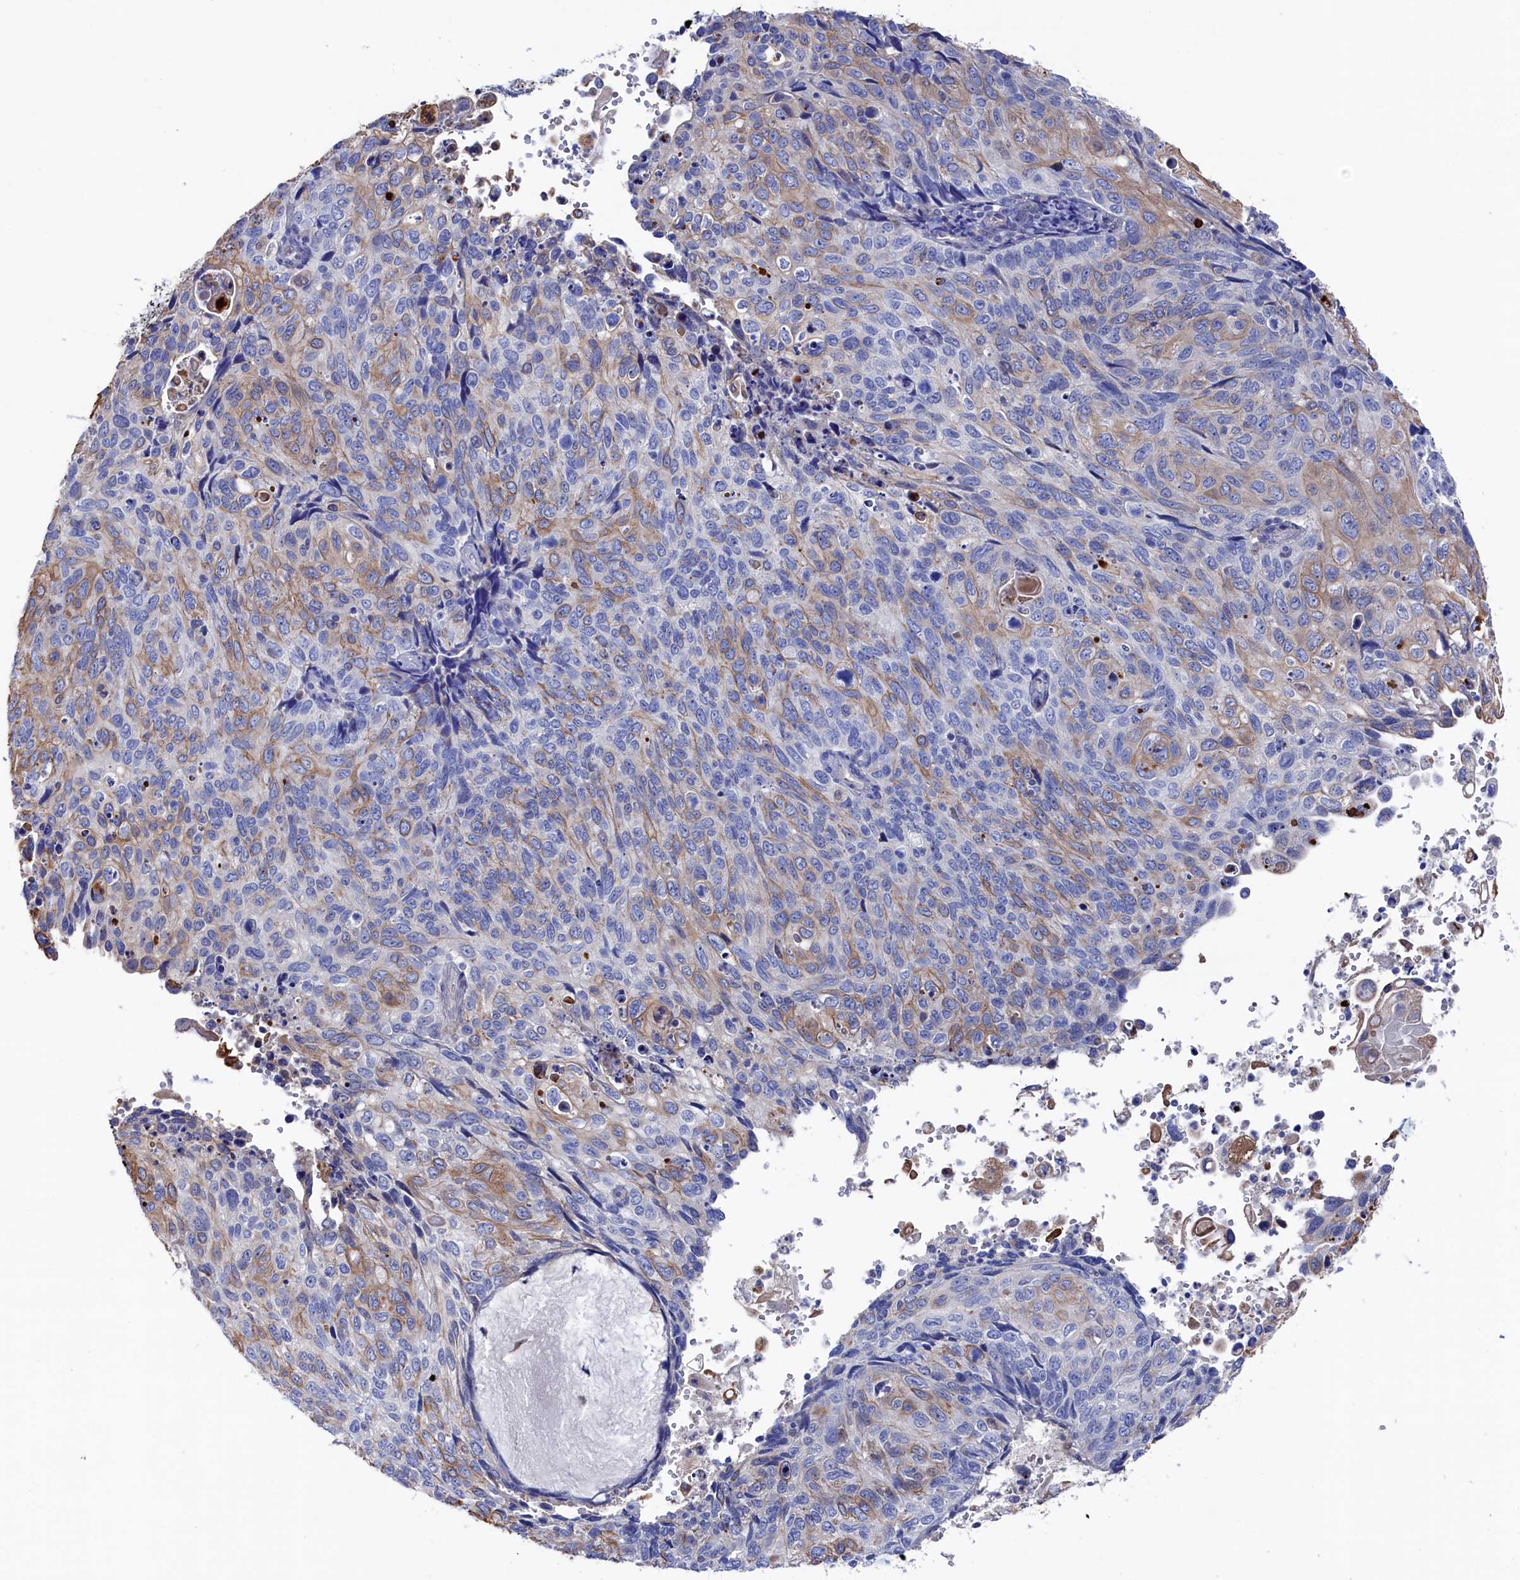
{"staining": {"intensity": "weak", "quantity": "25%-75%", "location": "cytoplasmic/membranous"}, "tissue": "cervical cancer", "cell_type": "Tumor cells", "image_type": "cancer", "snomed": [{"axis": "morphology", "description": "Squamous cell carcinoma, NOS"}, {"axis": "topography", "description": "Cervix"}], "caption": "Cervical cancer (squamous cell carcinoma) stained with a protein marker reveals weak staining in tumor cells.", "gene": "RNH1", "patient": {"sex": "female", "age": 70}}